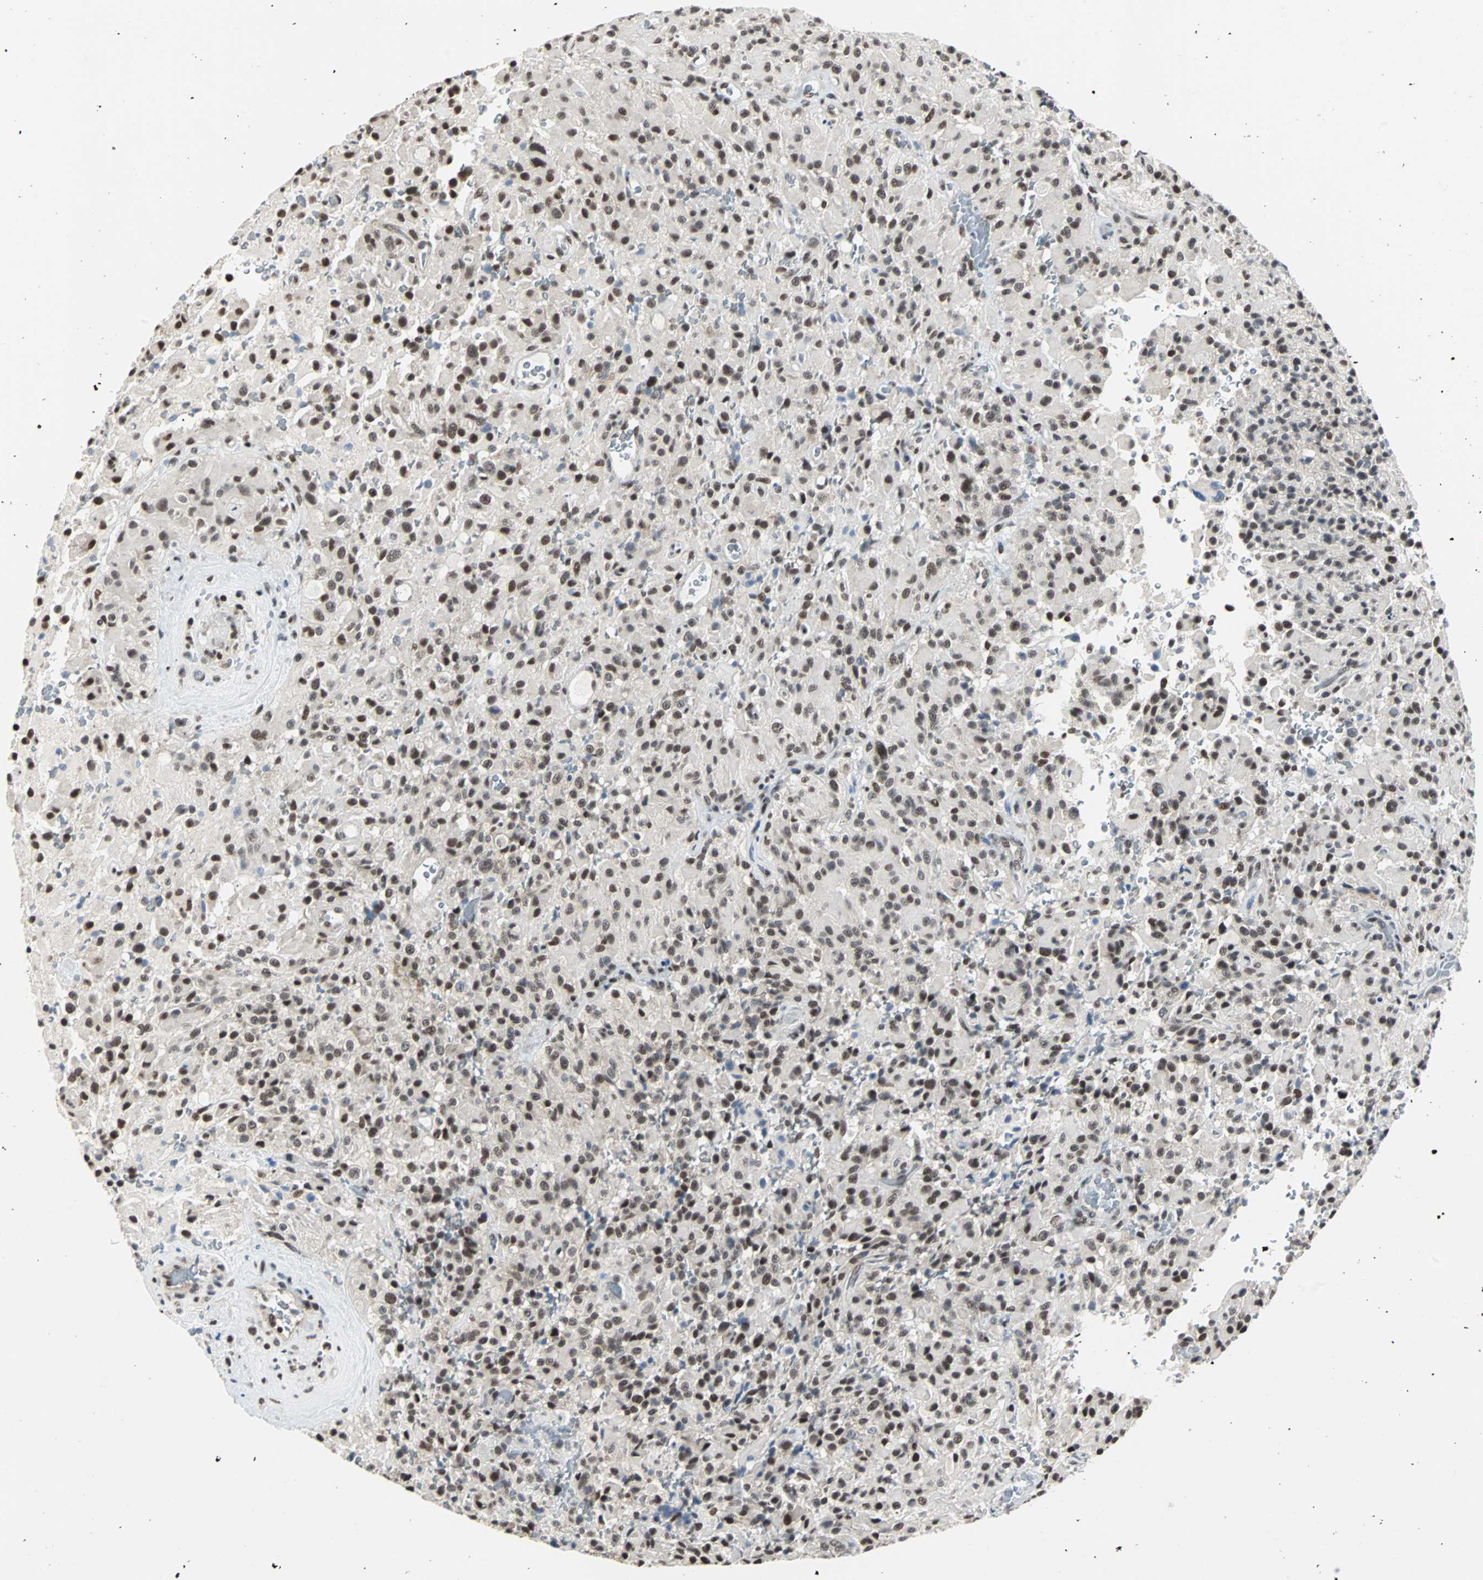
{"staining": {"intensity": "strong", "quantity": ">75%", "location": "nuclear"}, "tissue": "glioma", "cell_type": "Tumor cells", "image_type": "cancer", "snomed": [{"axis": "morphology", "description": "Glioma, malignant, High grade"}, {"axis": "topography", "description": "Brain"}], "caption": "High-power microscopy captured an immunohistochemistry image of malignant glioma (high-grade), revealing strong nuclear expression in about >75% of tumor cells.", "gene": "TERF2IP", "patient": {"sex": "male", "age": 71}}